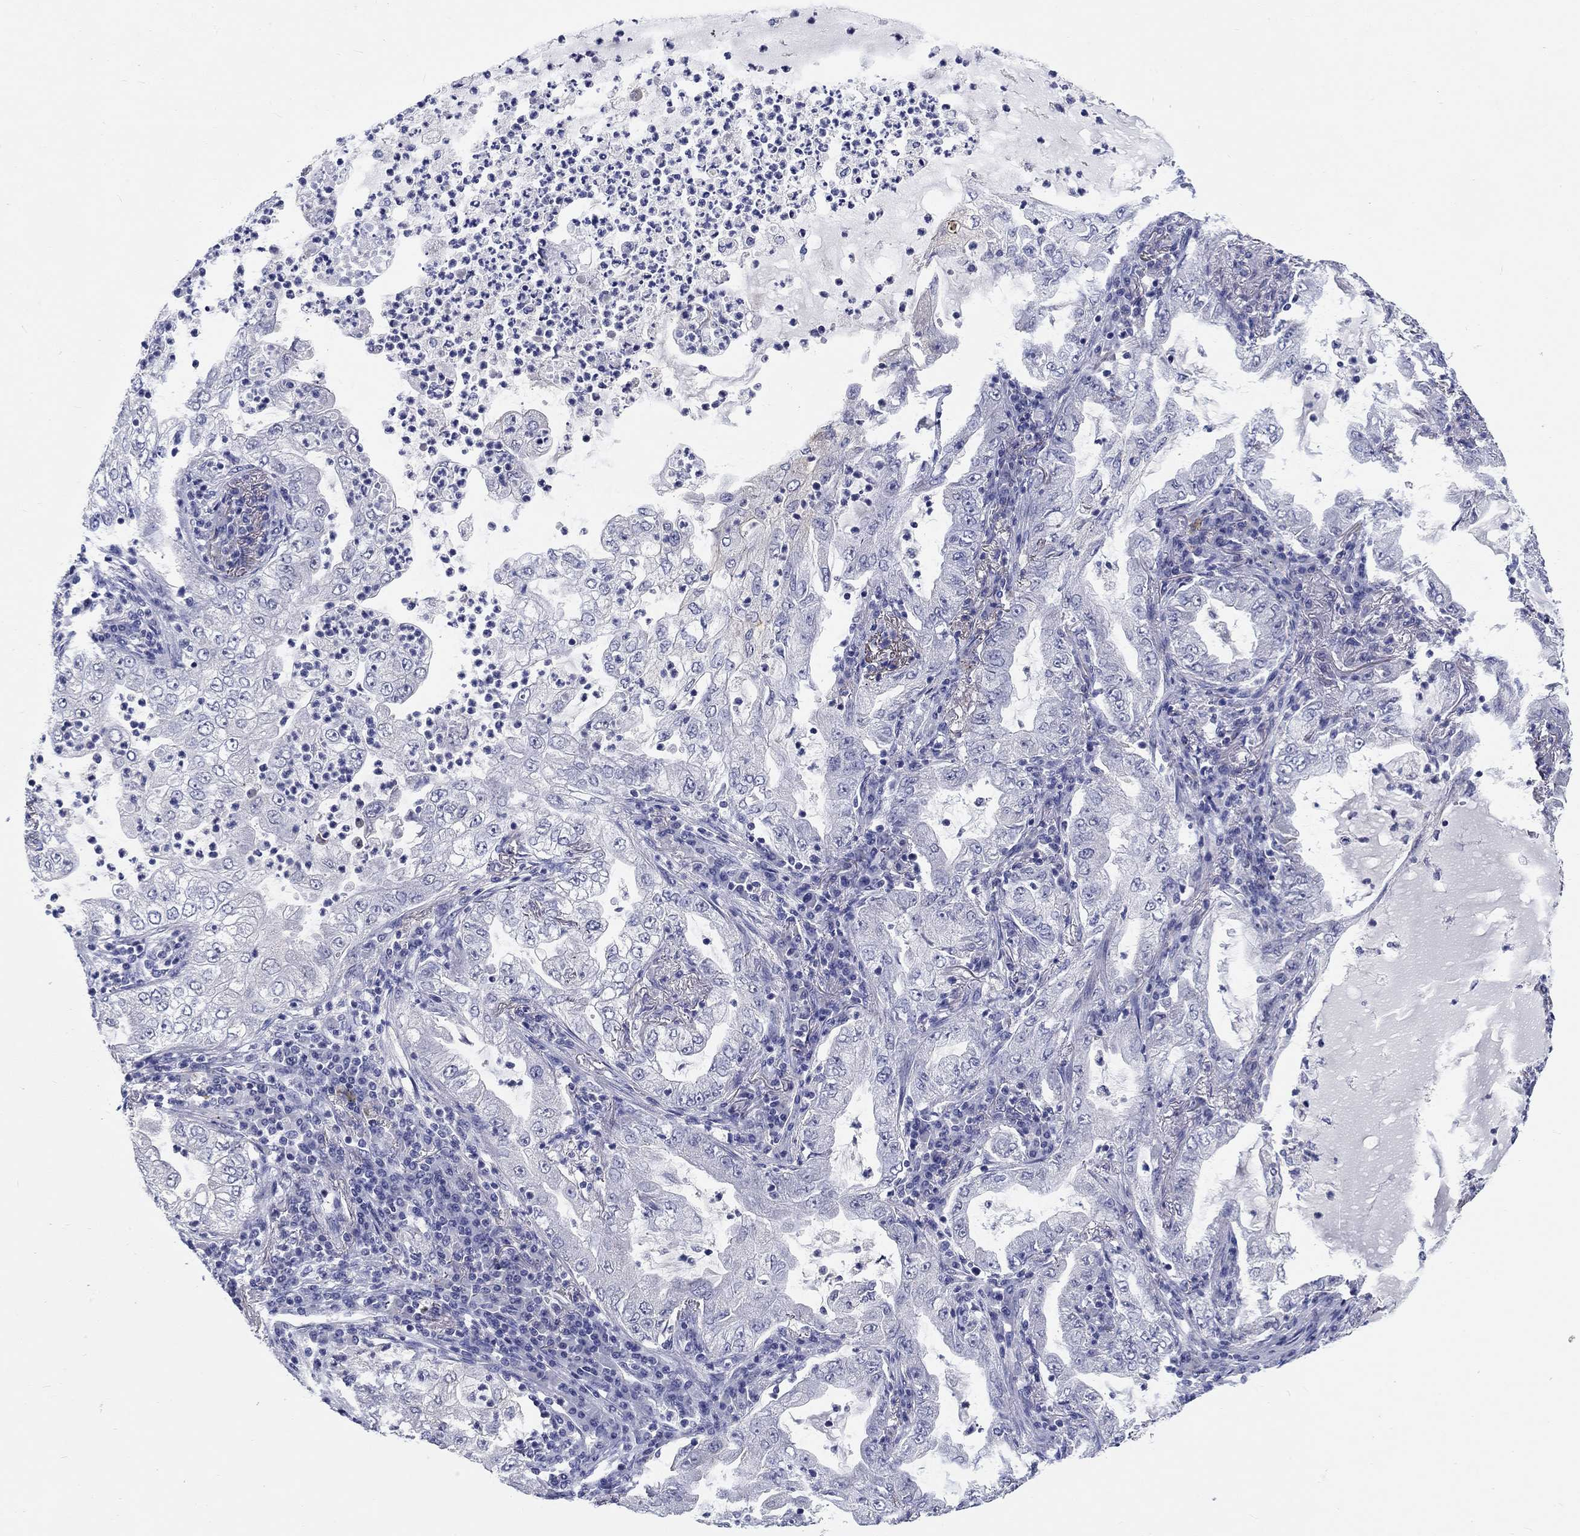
{"staining": {"intensity": "negative", "quantity": "none", "location": "none"}, "tissue": "lung cancer", "cell_type": "Tumor cells", "image_type": "cancer", "snomed": [{"axis": "morphology", "description": "Adenocarcinoma, NOS"}, {"axis": "topography", "description": "Lung"}], "caption": "Immunohistochemistry of human lung cancer exhibits no positivity in tumor cells. The staining was performed using DAB to visualize the protein expression in brown, while the nuclei were stained in blue with hematoxylin (Magnification: 20x).", "gene": "GRIN1", "patient": {"sex": "female", "age": 73}}